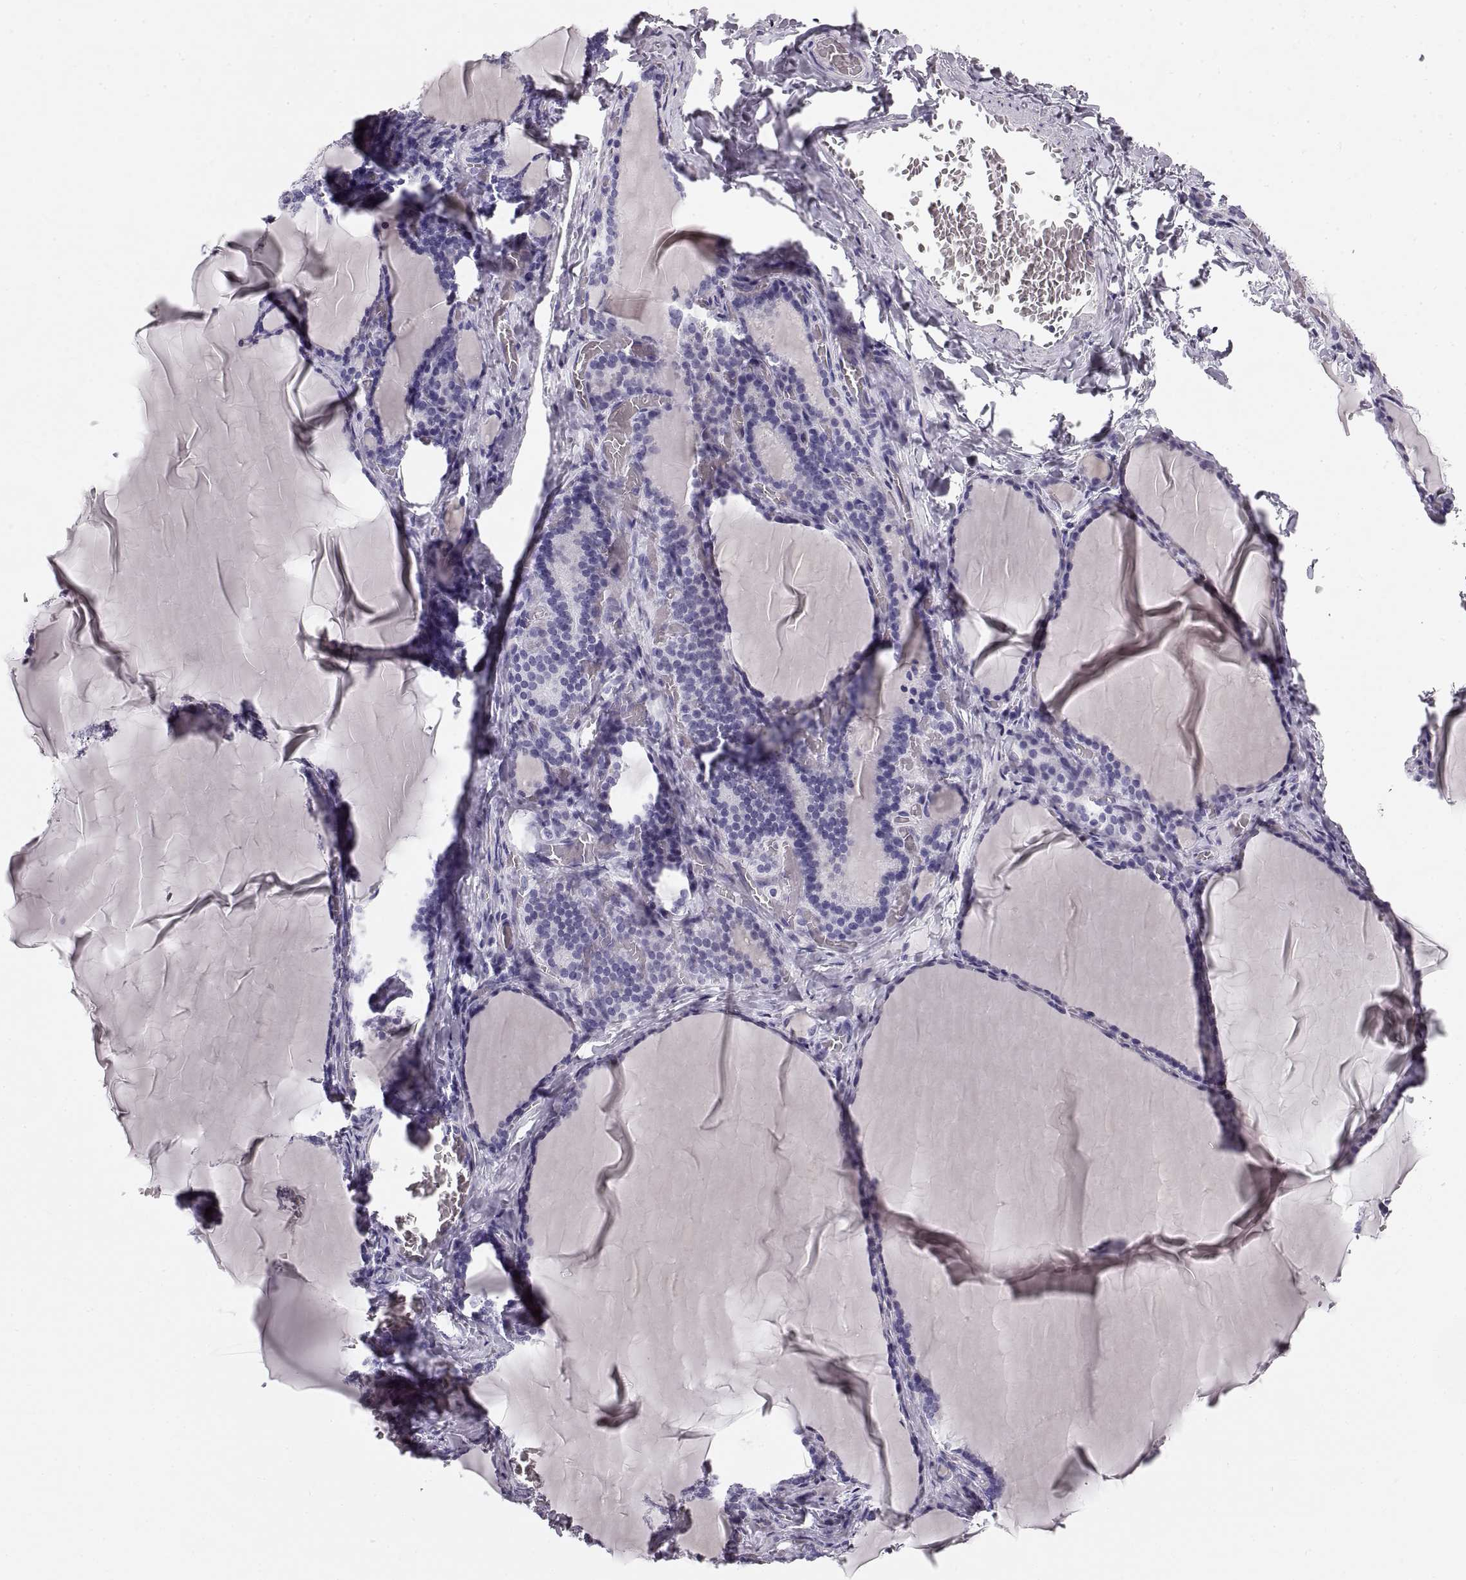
{"staining": {"intensity": "negative", "quantity": "none", "location": "none"}, "tissue": "thyroid gland", "cell_type": "Glandular cells", "image_type": "normal", "snomed": [{"axis": "morphology", "description": "Normal tissue, NOS"}, {"axis": "morphology", "description": "Hyperplasia, NOS"}, {"axis": "topography", "description": "Thyroid gland"}], "caption": "Immunohistochemical staining of normal human thyroid gland demonstrates no significant expression in glandular cells. (IHC, brightfield microscopy, high magnification).", "gene": "CRYAA", "patient": {"sex": "female", "age": 27}}